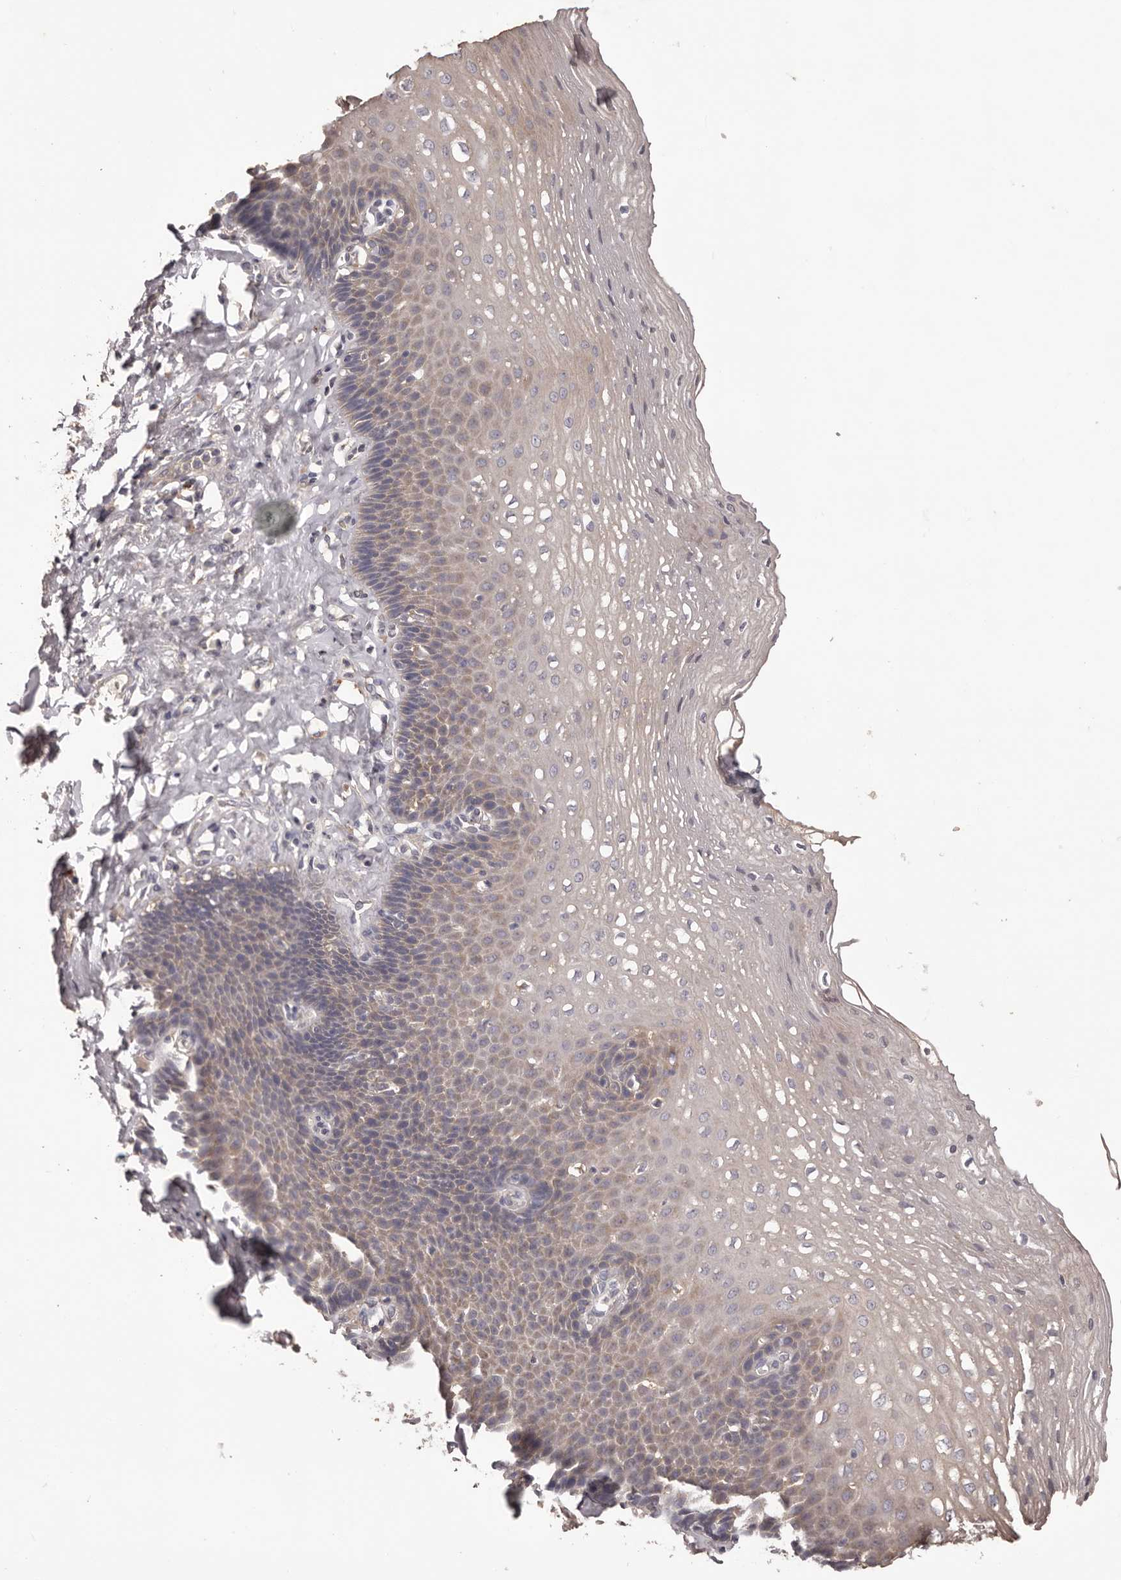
{"staining": {"intensity": "weak", "quantity": "25%-75%", "location": "cytoplasmic/membranous"}, "tissue": "esophagus", "cell_type": "Squamous epithelial cells", "image_type": "normal", "snomed": [{"axis": "morphology", "description": "Normal tissue, NOS"}, {"axis": "topography", "description": "Esophagus"}], "caption": "High-magnification brightfield microscopy of benign esophagus stained with DAB (brown) and counterstained with hematoxylin (blue). squamous epithelial cells exhibit weak cytoplasmic/membranous positivity is appreciated in approximately25%-75% of cells. (DAB (3,3'-diaminobenzidine) = brown stain, brightfield microscopy at high magnification).", "gene": "ETNK1", "patient": {"sex": "female", "age": 66}}